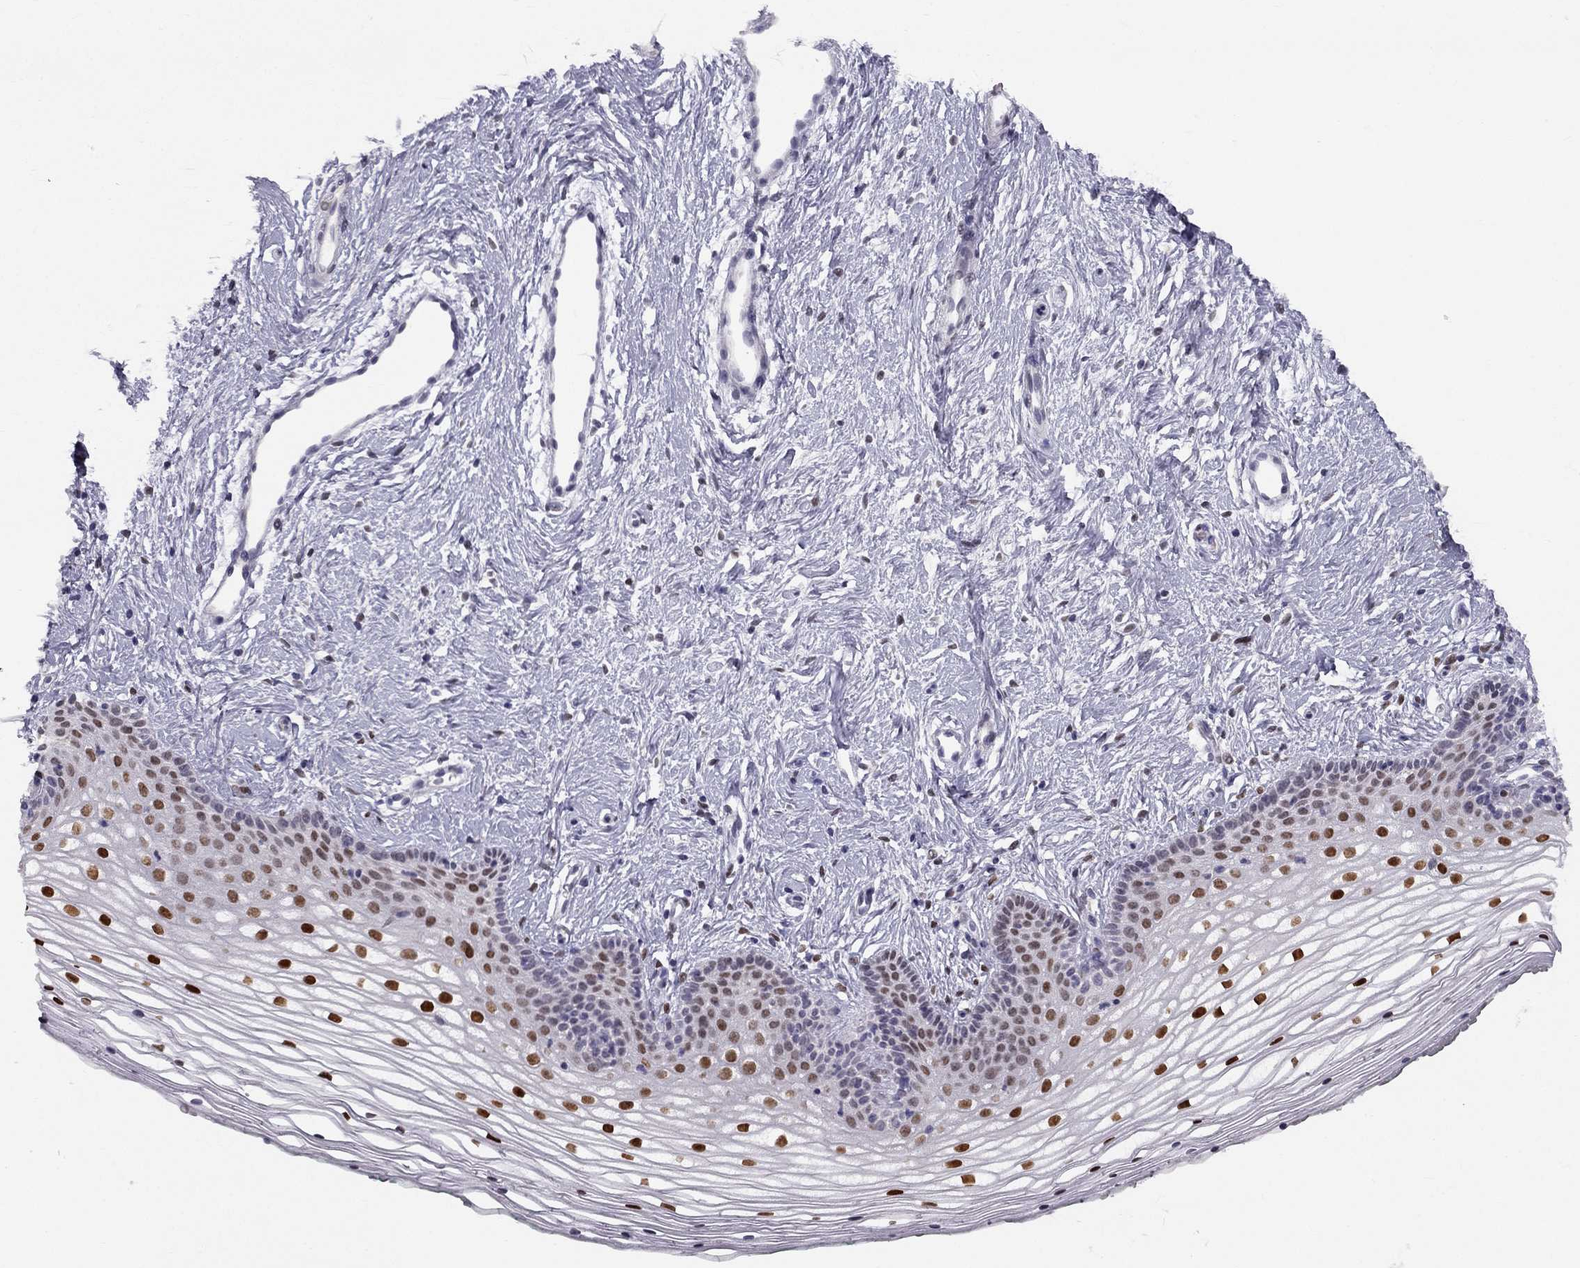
{"staining": {"intensity": "strong", "quantity": ">75%", "location": "nuclear"}, "tissue": "vagina", "cell_type": "Squamous epithelial cells", "image_type": "normal", "snomed": [{"axis": "morphology", "description": "Normal tissue, NOS"}, {"axis": "topography", "description": "Vagina"}], "caption": "Unremarkable vagina shows strong nuclear staining in about >75% of squamous epithelial cells (DAB (3,3'-diaminobenzidine) IHC, brown staining for protein, blue staining for nuclei)..", "gene": "TRPS1", "patient": {"sex": "female", "age": 36}}